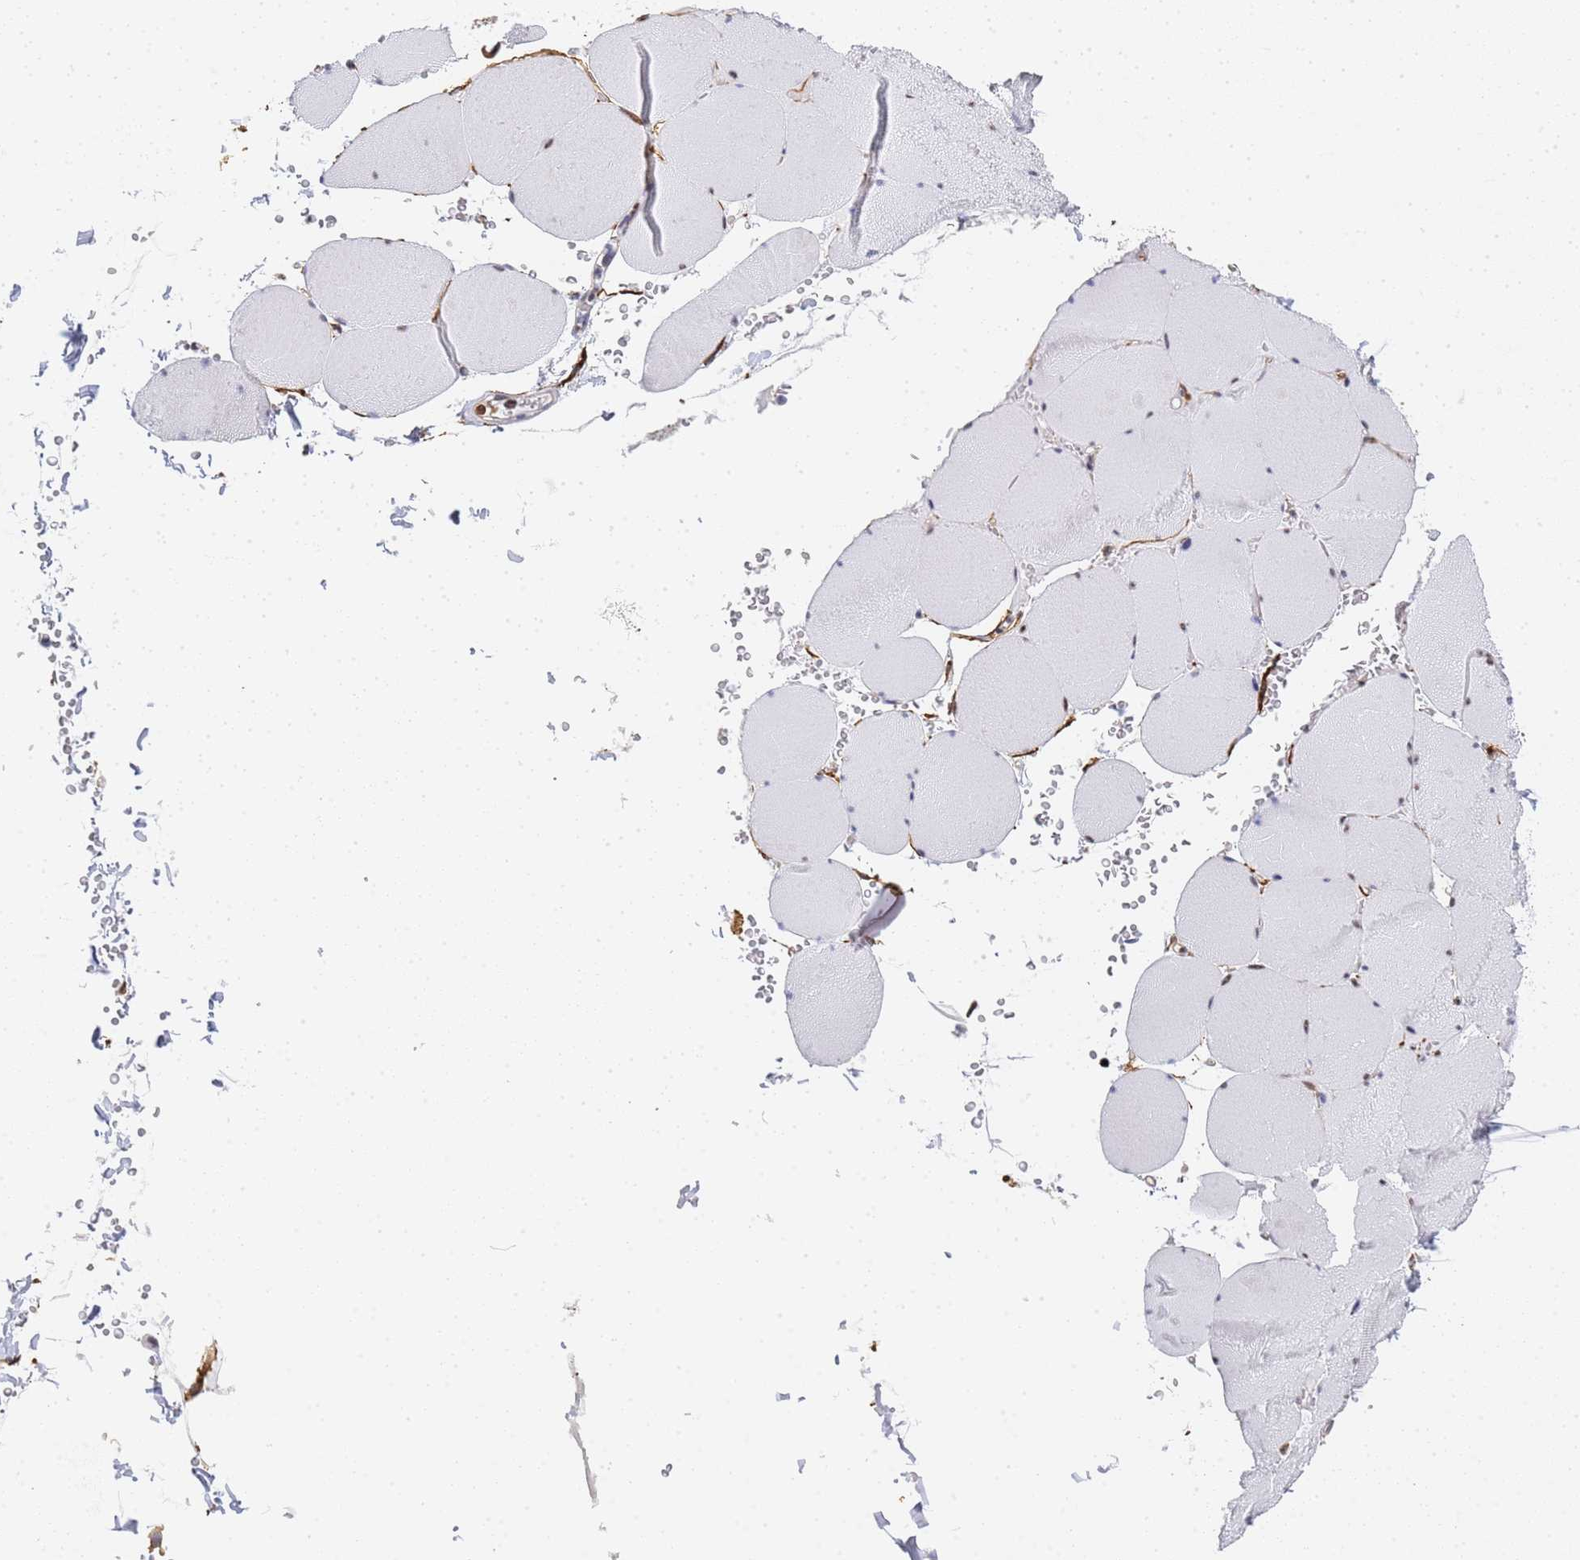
{"staining": {"intensity": "negative", "quantity": "none", "location": "none"}, "tissue": "skeletal muscle", "cell_type": "Myocytes", "image_type": "normal", "snomed": [{"axis": "morphology", "description": "Normal tissue, NOS"}, {"axis": "topography", "description": "Skeletal muscle"}, {"axis": "topography", "description": "Head-Neck"}], "caption": "IHC micrograph of benign skeletal muscle: human skeletal muscle stained with DAB (3,3'-diaminobenzidine) shows no significant protein positivity in myocytes.", "gene": "PRRT4", "patient": {"sex": "male", "age": 66}}